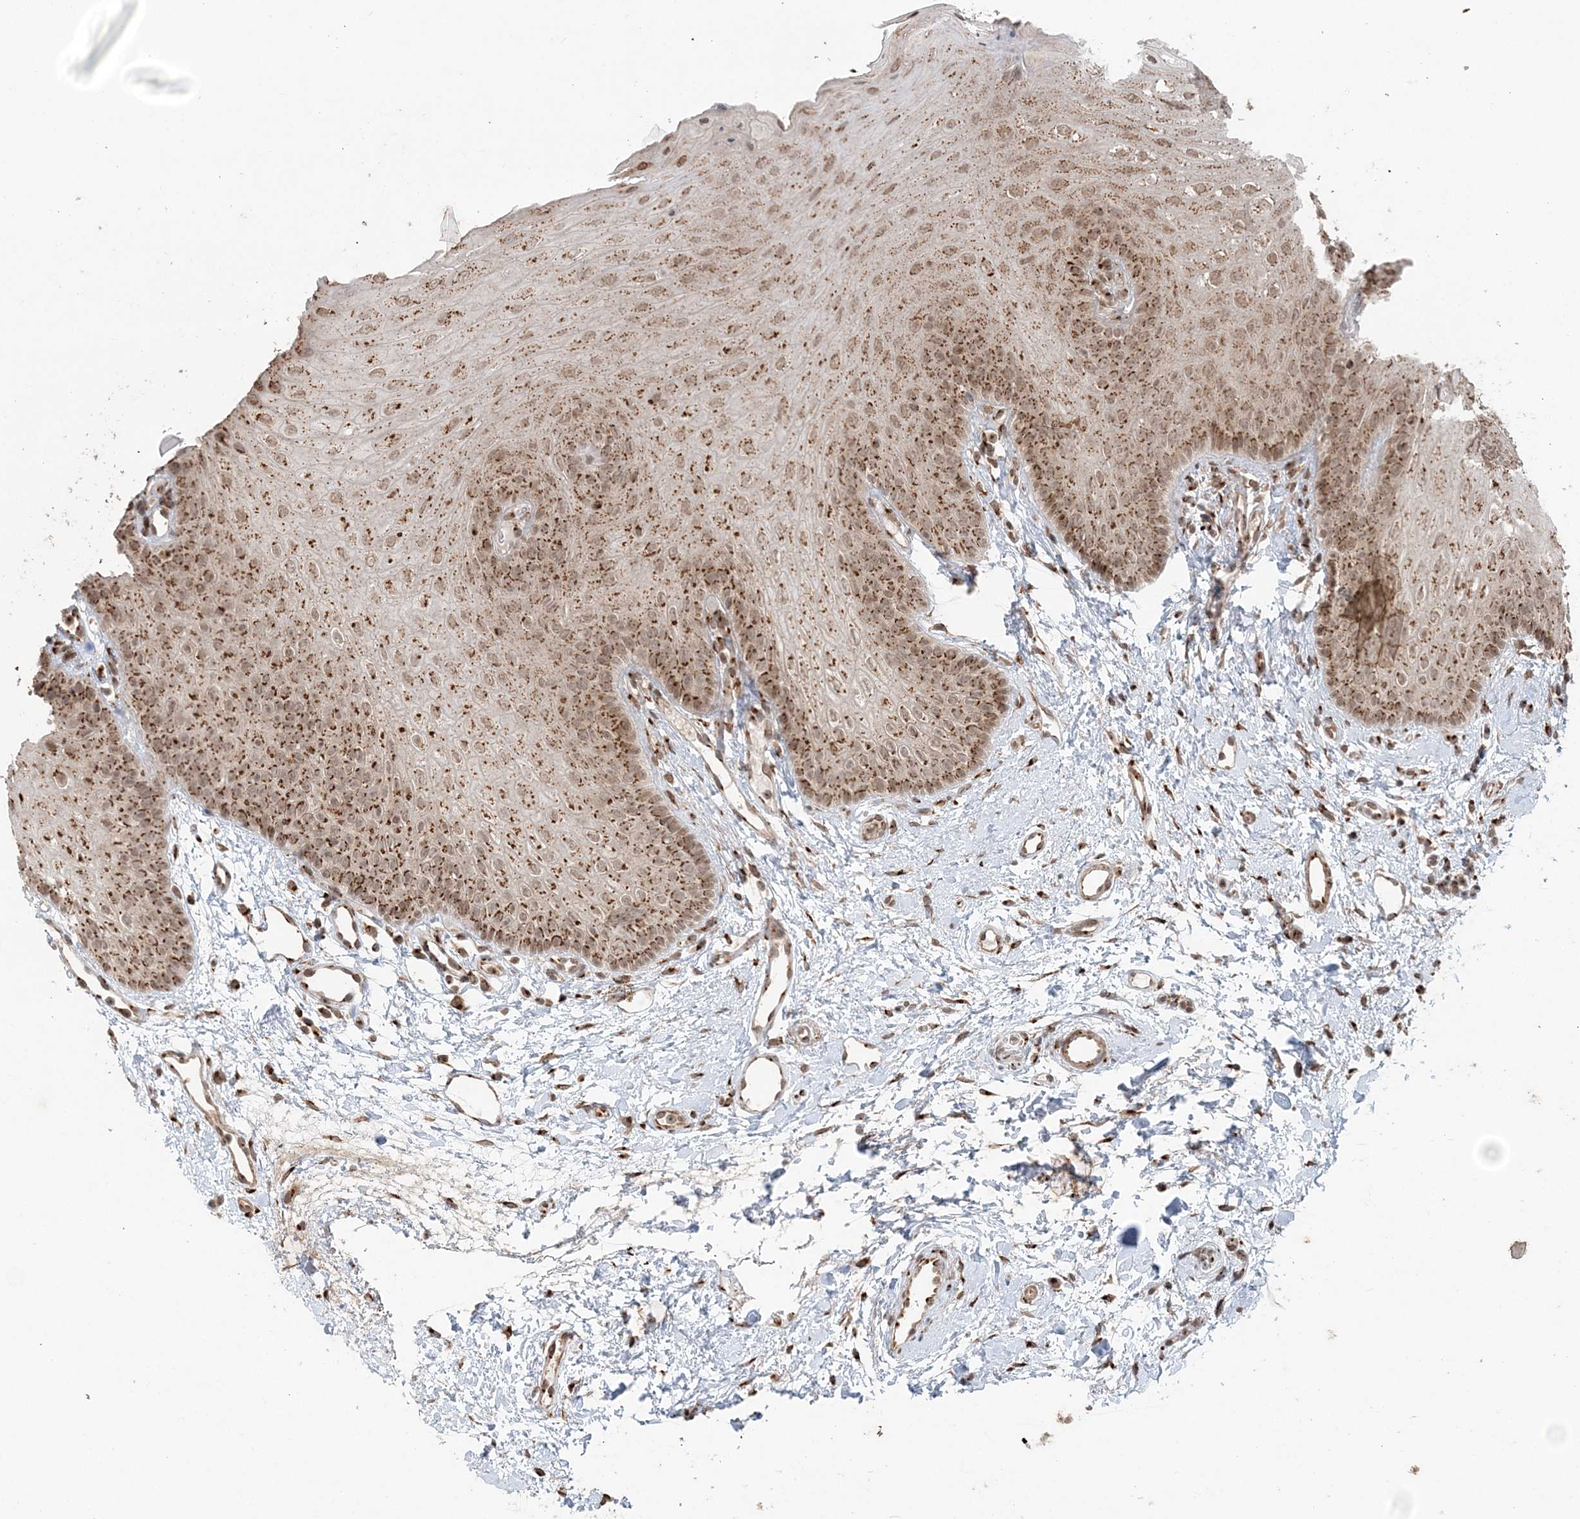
{"staining": {"intensity": "strong", "quantity": ">75%", "location": "cytoplasmic/membranous"}, "tissue": "oral mucosa", "cell_type": "Squamous epithelial cells", "image_type": "normal", "snomed": [{"axis": "morphology", "description": "Normal tissue, NOS"}, {"axis": "topography", "description": "Oral tissue"}], "caption": "IHC (DAB) staining of normal human oral mucosa demonstrates strong cytoplasmic/membranous protein staining in about >75% of squamous epithelial cells. Nuclei are stained in blue.", "gene": "TMED10", "patient": {"sex": "female", "age": 68}}